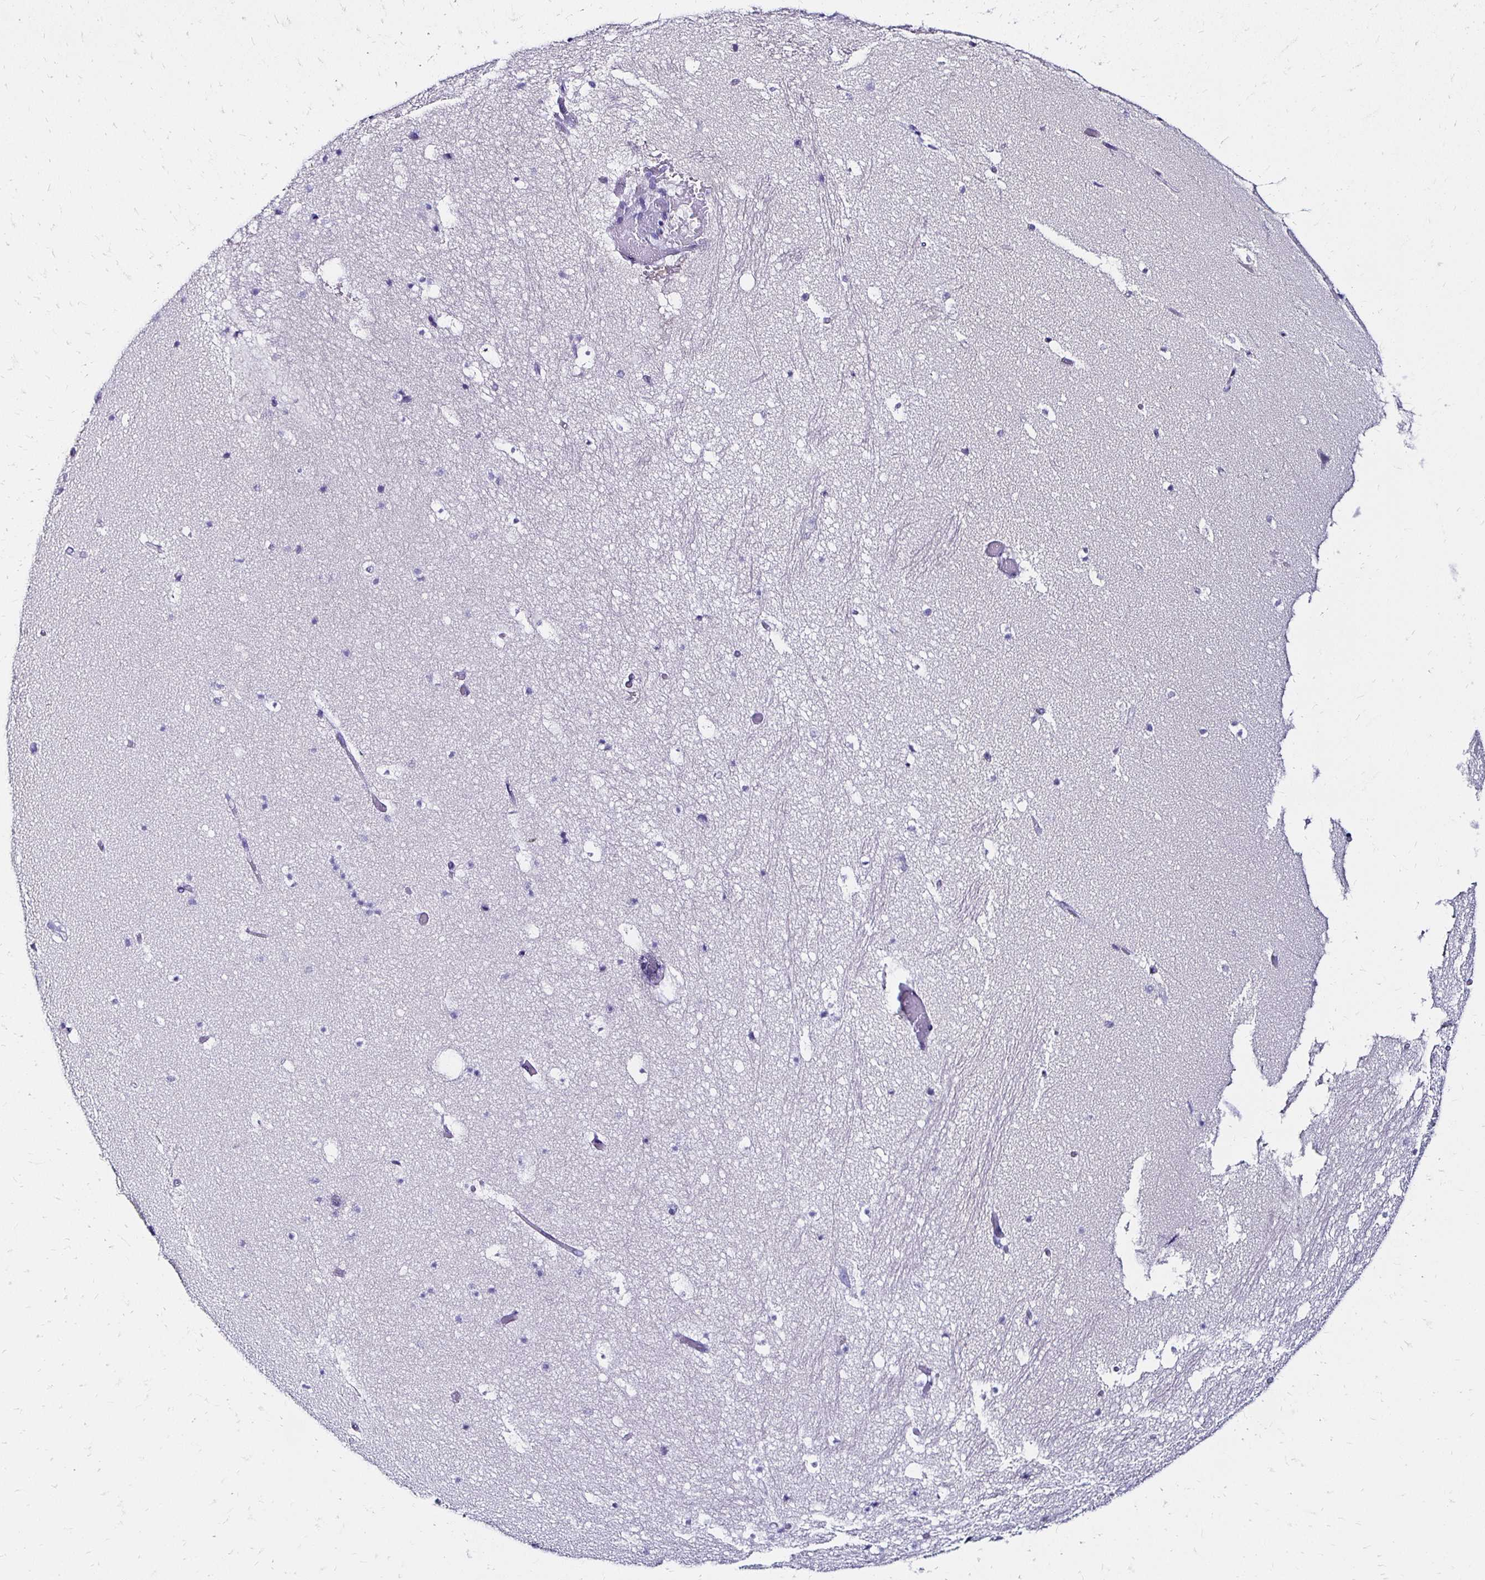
{"staining": {"intensity": "negative", "quantity": "none", "location": "none"}, "tissue": "hippocampus", "cell_type": "Glial cells", "image_type": "normal", "snomed": [{"axis": "morphology", "description": "Normal tissue, NOS"}, {"axis": "topography", "description": "Hippocampus"}], "caption": "There is no significant staining in glial cells of hippocampus. The staining is performed using DAB brown chromogen with nuclei counter-stained in using hematoxylin.", "gene": "KCNT1", "patient": {"sex": "male", "age": 26}}